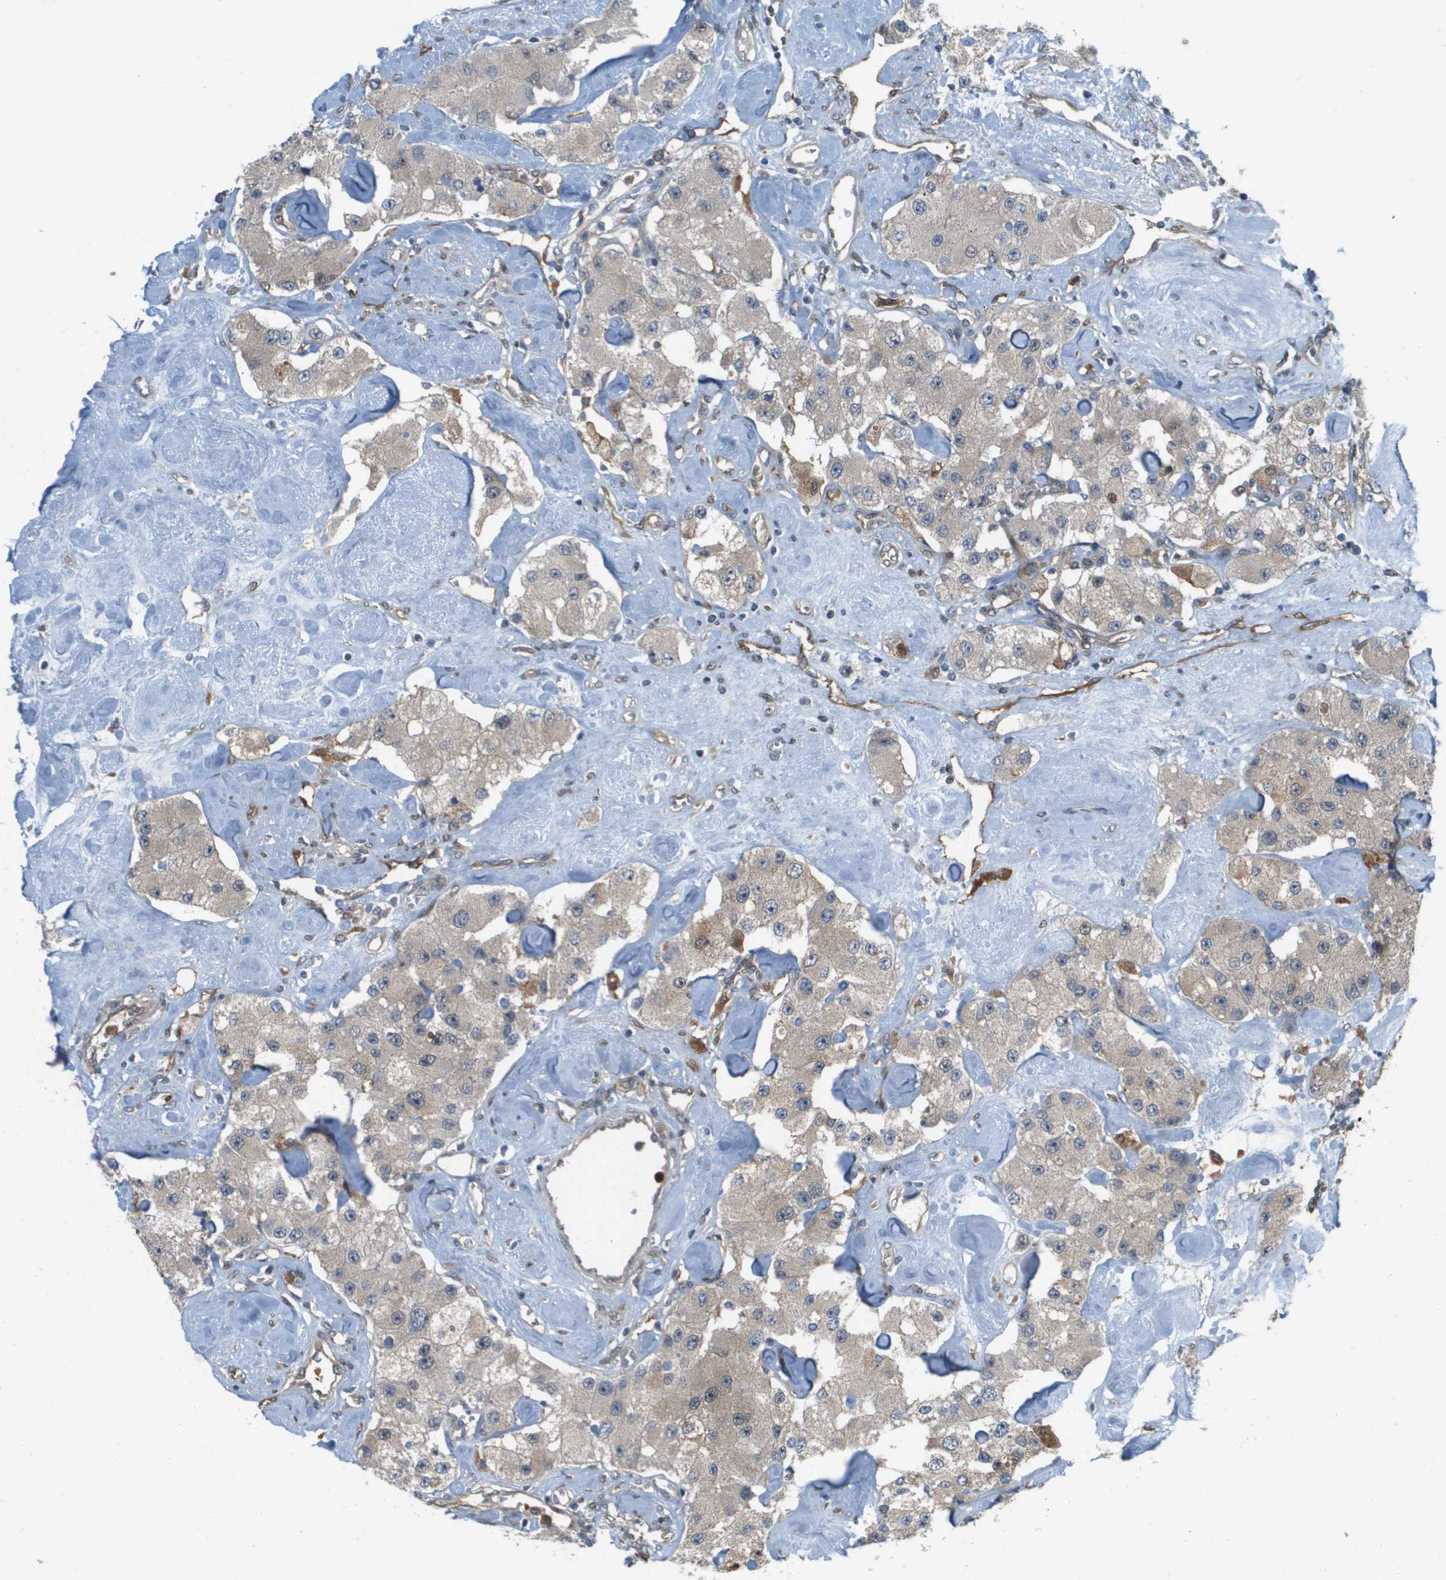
{"staining": {"intensity": "weak", "quantity": "25%-75%", "location": "cytoplasmic/membranous"}, "tissue": "carcinoid", "cell_type": "Tumor cells", "image_type": "cancer", "snomed": [{"axis": "morphology", "description": "Carcinoid, malignant, NOS"}, {"axis": "topography", "description": "Pancreas"}], "caption": "Immunohistochemical staining of human carcinoid (malignant) displays low levels of weak cytoplasmic/membranous positivity in approximately 25%-75% of tumor cells.", "gene": "PALD1", "patient": {"sex": "male", "age": 41}}